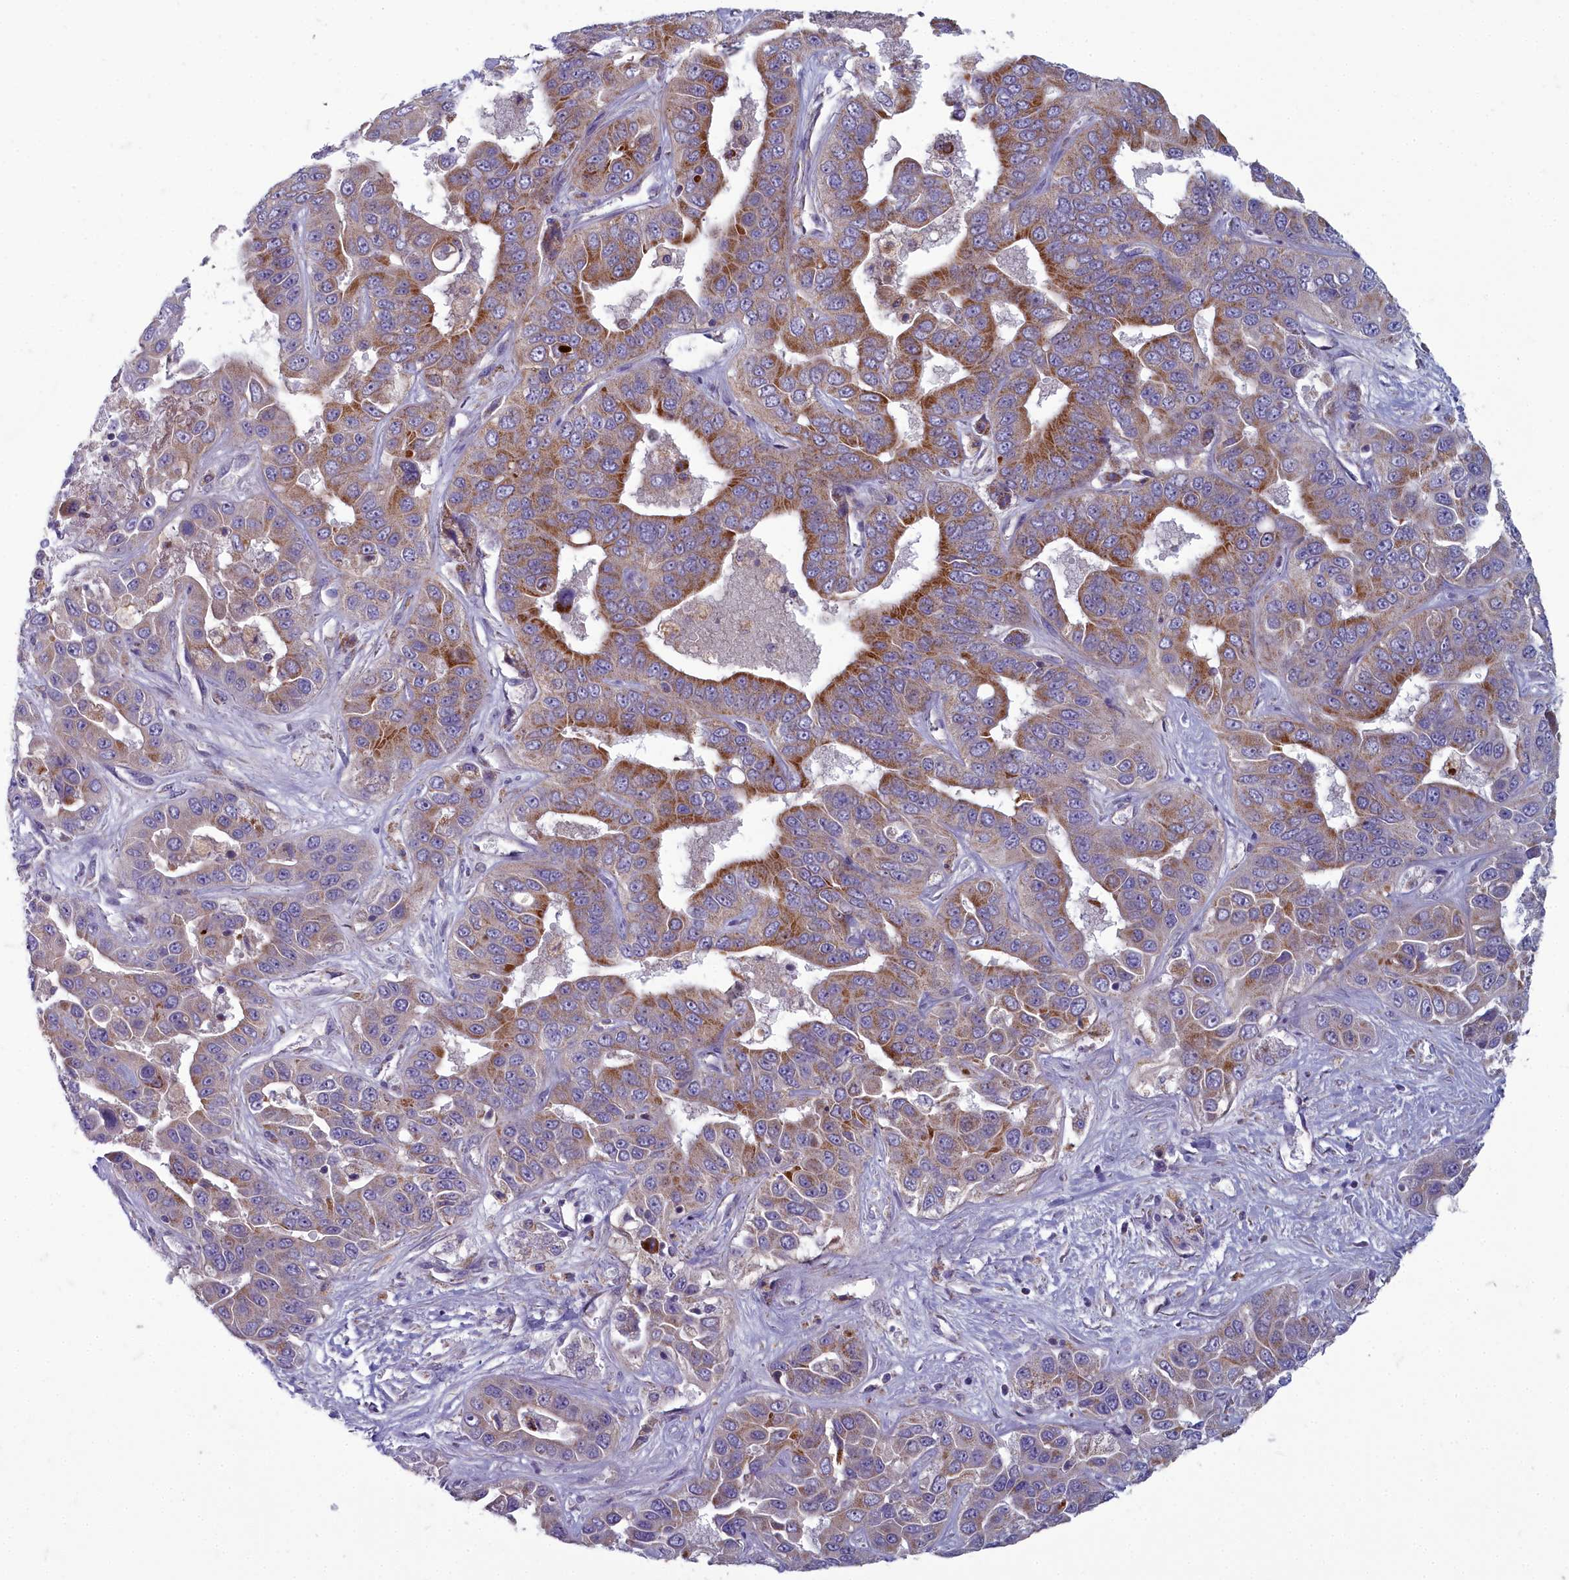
{"staining": {"intensity": "moderate", "quantity": ">75%", "location": "cytoplasmic/membranous"}, "tissue": "liver cancer", "cell_type": "Tumor cells", "image_type": "cancer", "snomed": [{"axis": "morphology", "description": "Cholangiocarcinoma"}, {"axis": "topography", "description": "Liver"}], "caption": "Liver cancer (cholangiocarcinoma) stained with immunohistochemistry exhibits moderate cytoplasmic/membranous positivity in approximately >75% of tumor cells. (Stains: DAB (3,3'-diaminobenzidine) in brown, nuclei in blue, Microscopy: brightfield microscopy at high magnification).", "gene": "INSYN2A", "patient": {"sex": "female", "age": 52}}